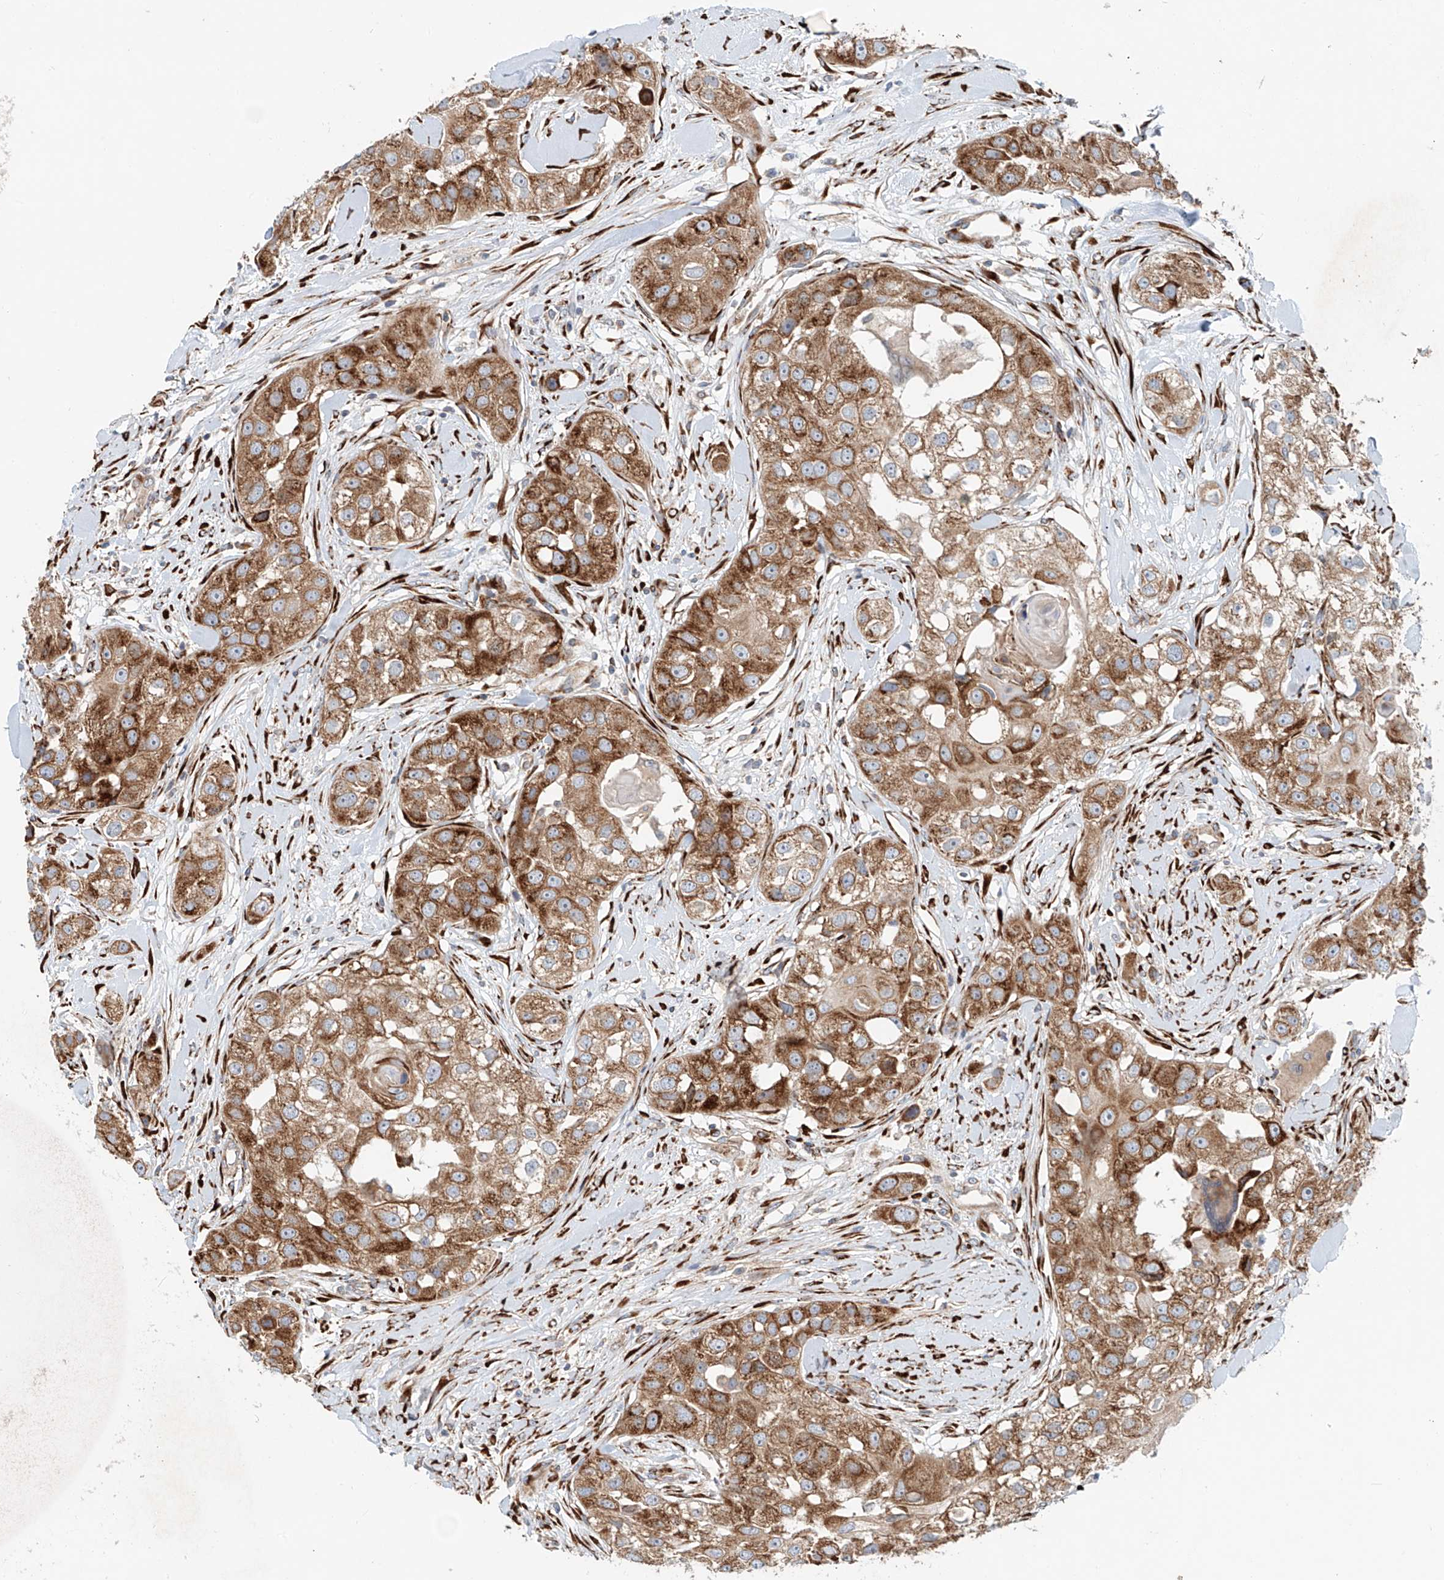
{"staining": {"intensity": "moderate", "quantity": ">75%", "location": "cytoplasmic/membranous"}, "tissue": "head and neck cancer", "cell_type": "Tumor cells", "image_type": "cancer", "snomed": [{"axis": "morphology", "description": "Normal tissue, NOS"}, {"axis": "morphology", "description": "Squamous cell carcinoma, NOS"}, {"axis": "topography", "description": "Skeletal muscle"}, {"axis": "topography", "description": "Head-Neck"}], "caption": "Squamous cell carcinoma (head and neck) stained with DAB immunohistochemistry (IHC) reveals medium levels of moderate cytoplasmic/membranous expression in approximately >75% of tumor cells.", "gene": "SNAP29", "patient": {"sex": "male", "age": 51}}